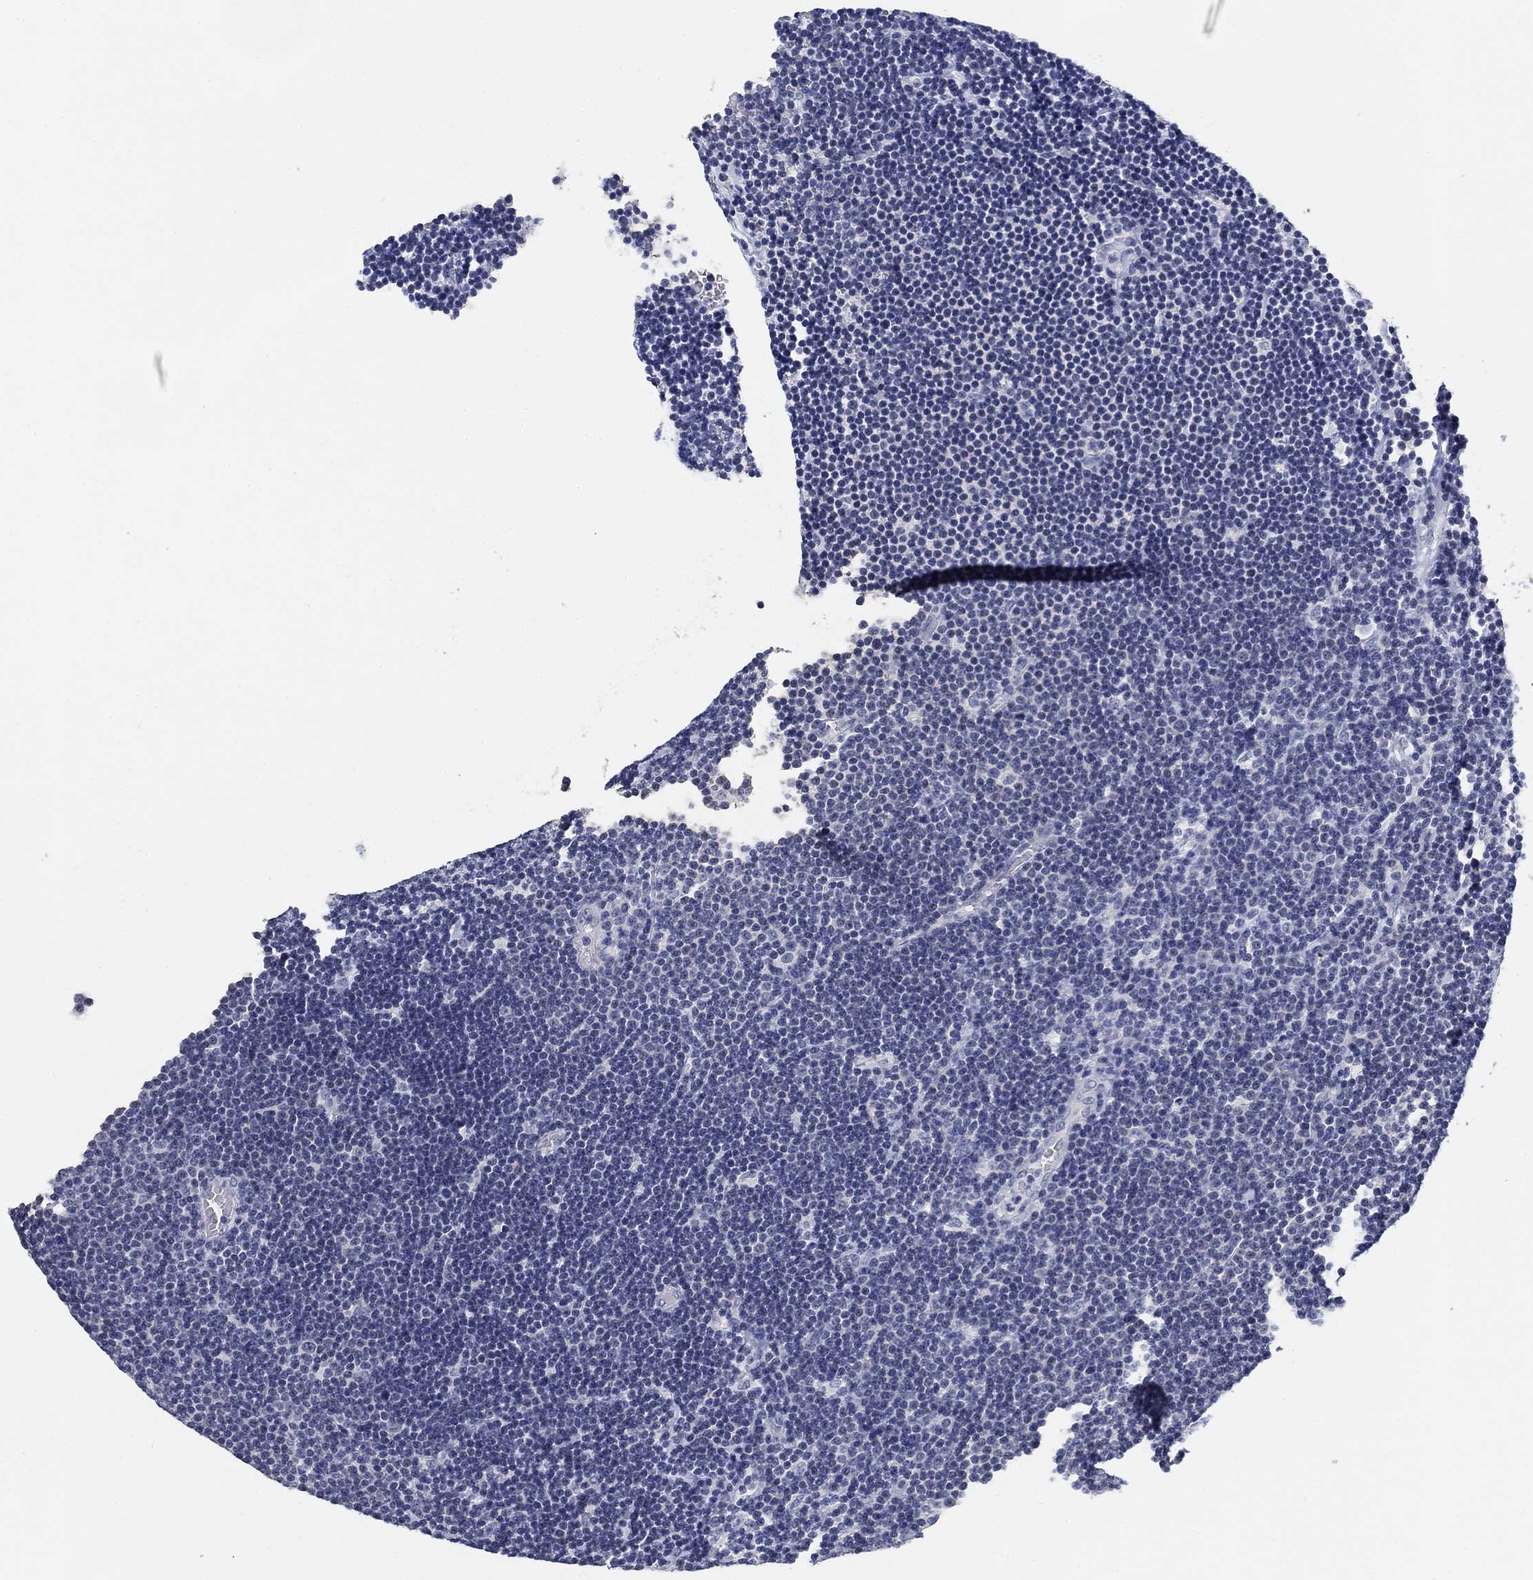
{"staining": {"intensity": "negative", "quantity": "none", "location": "none"}, "tissue": "lymphoma", "cell_type": "Tumor cells", "image_type": "cancer", "snomed": [{"axis": "morphology", "description": "Malignant lymphoma, non-Hodgkin's type, Low grade"}, {"axis": "topography", "description": "Brain"}], "caption": "DAB (3,3'-diaminobenzidine) immunohistochemical staining of lymphoma exhibits no significant staining in tumor cells. The staining was performed using DAB to visualize the protein expression in brown, while the nuclei were stained in blue with hematoxylin (Magnification: 20x).", "gene": "CLUL1", "patient": {"sex": "female", "age": 66}}